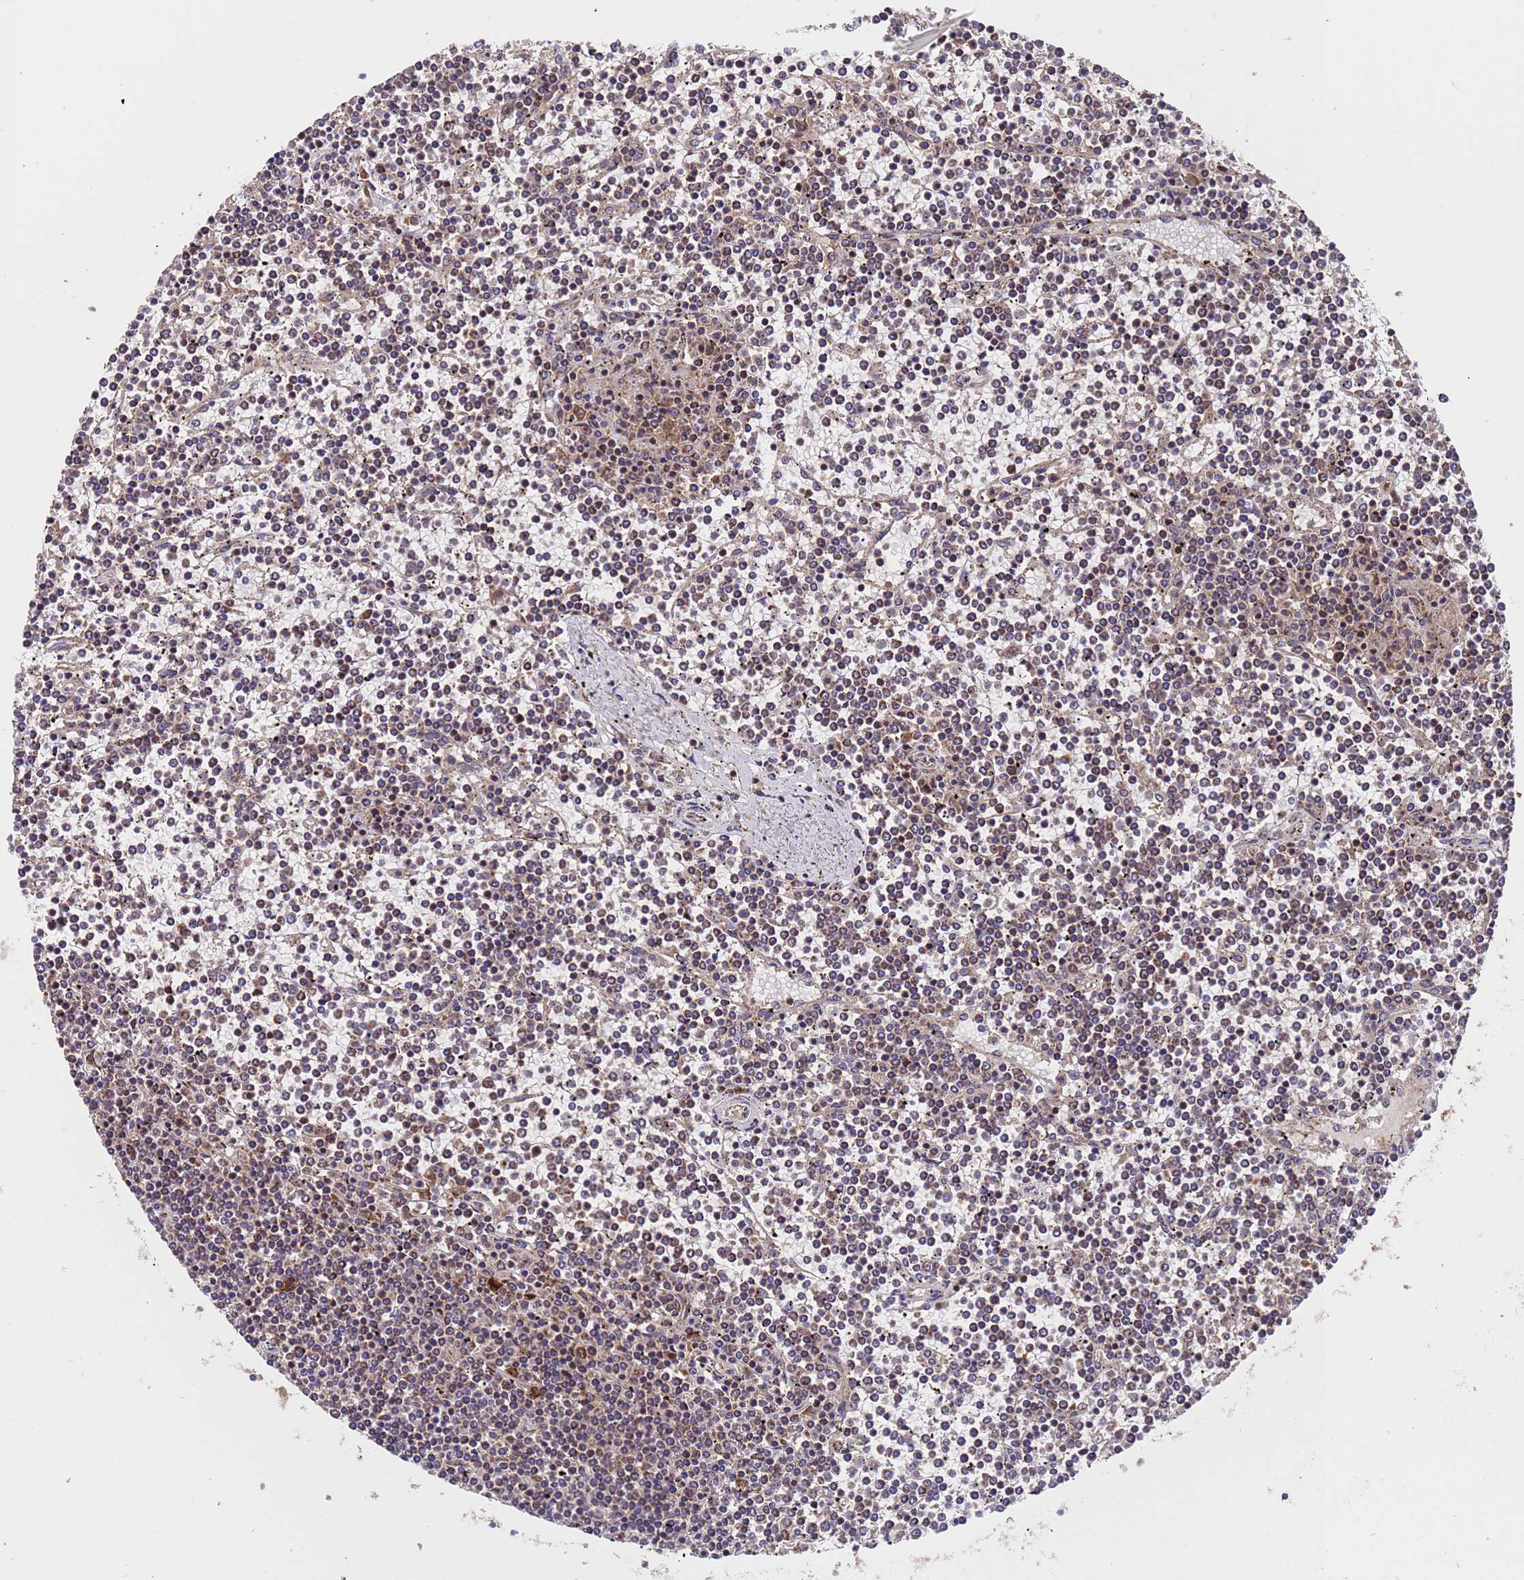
{"staining": {"intensity": "weak", "quantity": "25%-75%", "location": "cytoplasmic/membranous"}, "tissue": "lymphoma", "cell_type": "Tumor cells", "image_type": "cancer", "snomed": [{"axis": "morphology", "description": "Malignant lymphoma, non-Hodgkin's type, Low grade"}, {"axis": "topography", "description": "Spleen"}], "caption": "Immunohistochemistry (DAB (3,3'-diaminobenzidine)) staining of lymphoma shows weak cytoplasmic/membranous protein positivity in approximately 25%-75% of tumor cells.", "gene": "TSR3", "patient": {"sex": "female", "age": 19}}